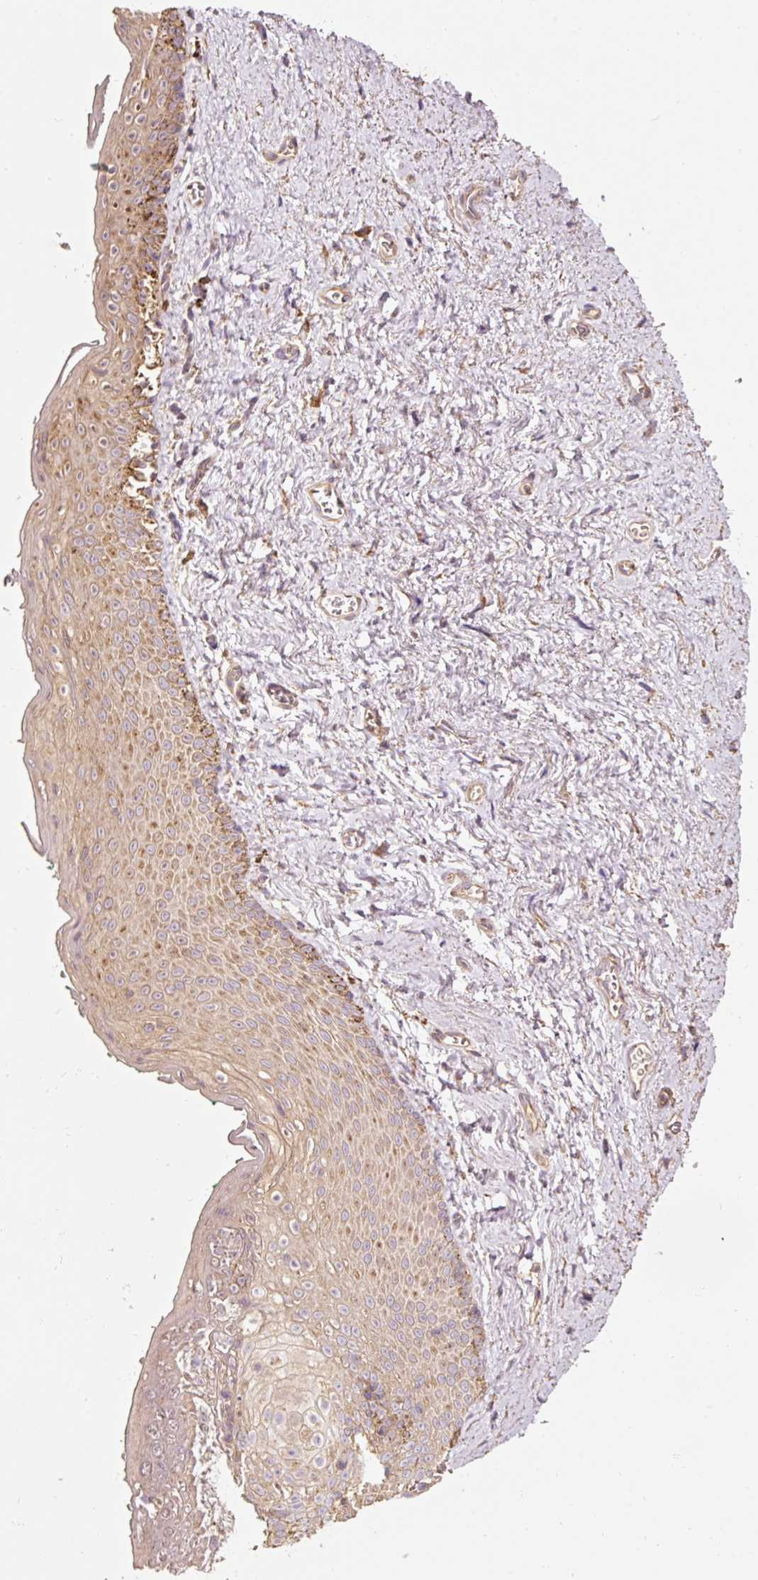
{"staining": {"intensity": "moderate", "quantity": "25%-75%", "location": "cytoplasmic/membranous"}, "tissue": "vagina", "cell_type": "Squamous epithelial cells", "image_type": "normal", "snomed": [{"axis": "morphology", "description": "Normal tissue, NOS"}, {"axis": "topography", "description": "Vulva"}, {"axis": "topography", "description": "Vagina"}, {"axis": "topography", "description": "Peripheral nerve tissue"}], "caption": "Vagina was stained to show a protein in brown. There is medium levels of moderate cytoplasmic/membranous positivity in about 25%-75% of squamous epithelial cells. The staining was performed using DAB (3,3'-diaminobenzidine), with brown indicating positive protein expression. Nuclei are stained blue with hematoxylin.", "gene": "EFHC1", "patient": {"sex": "female", "age": 66}}